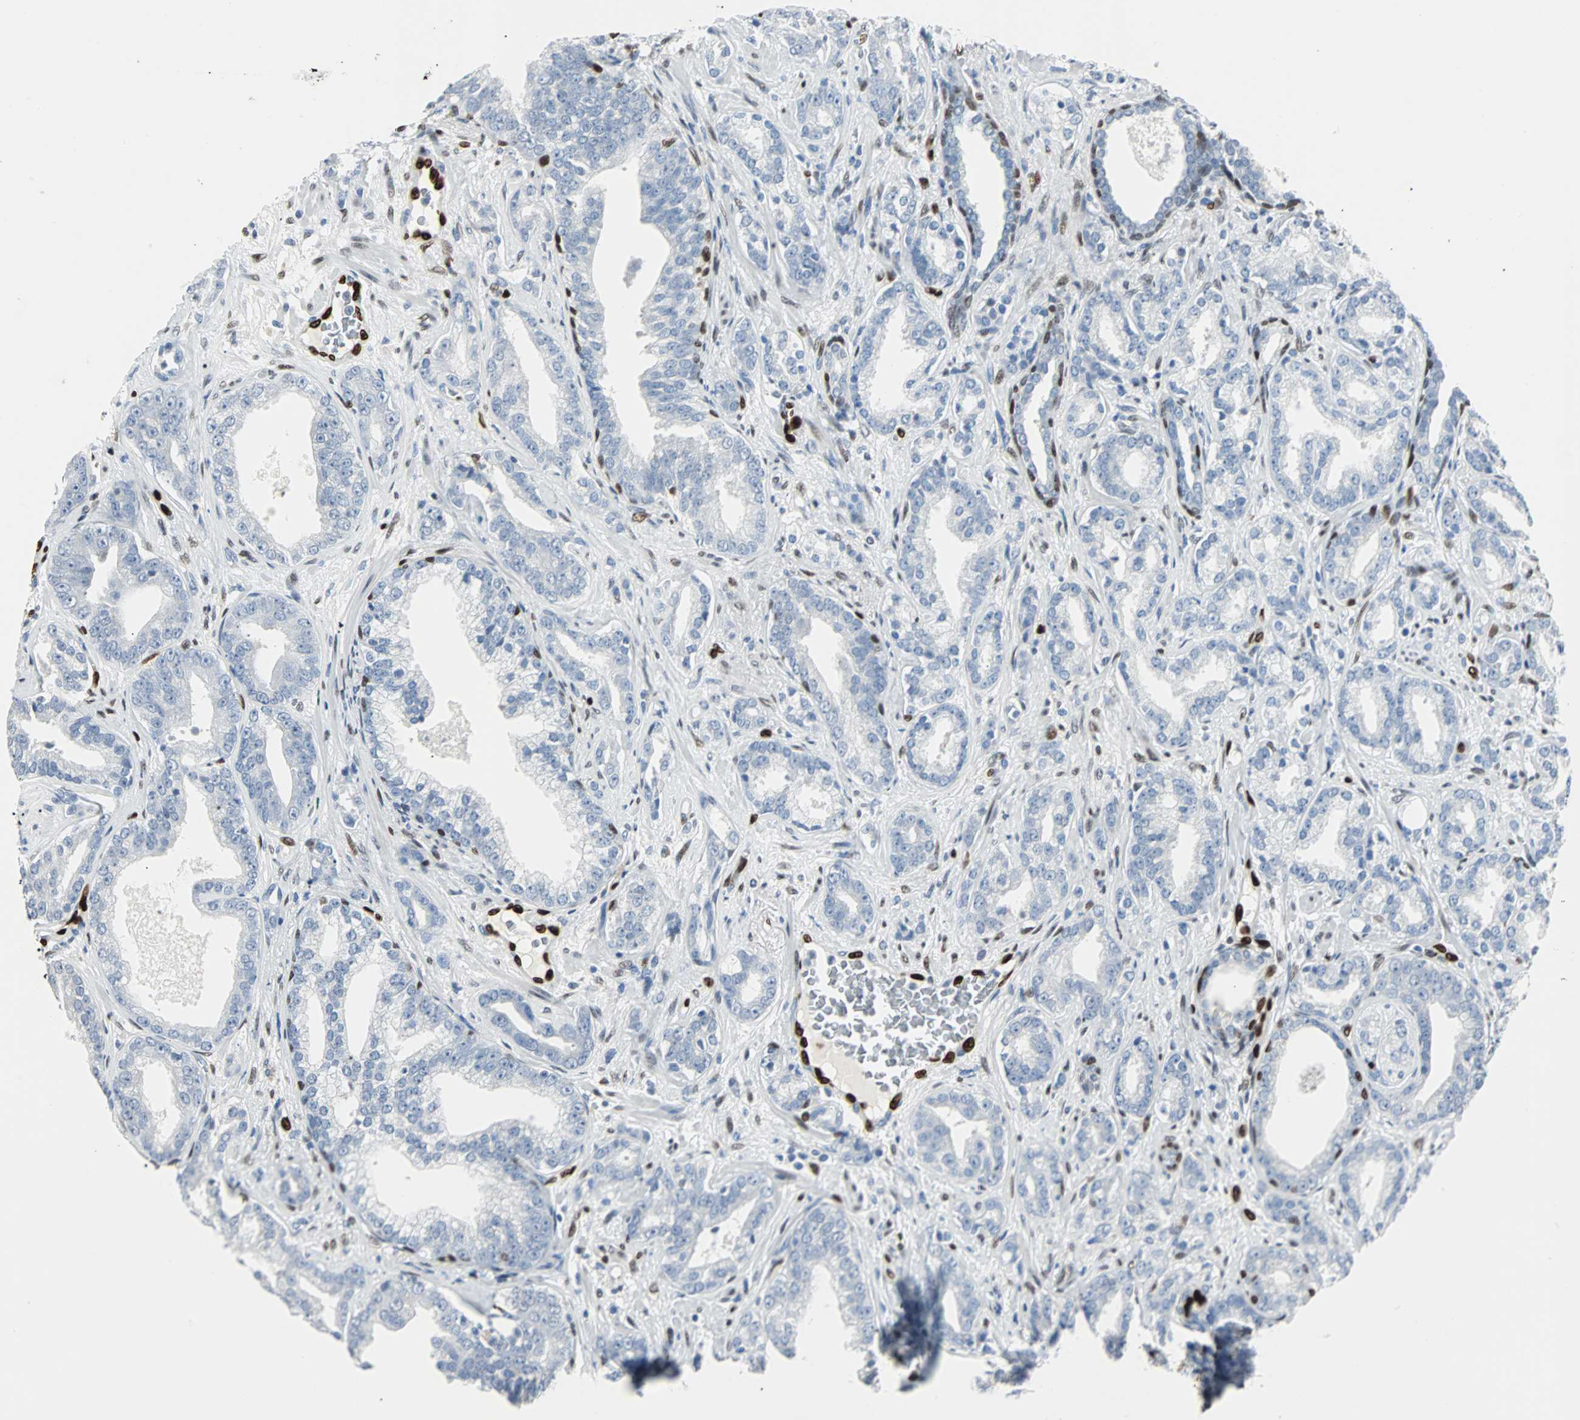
{"staining": {"intensity": "negative", "quantity": "none", "location": "none"}, "tissue": "prostate cancer", "cell_type": "Tumor cells", "image_type": "cancer", "snomed": [{"axis": "morphology", "description": "Adenocarcinoma, Low grade"}, {"axis": "topography", "description": "Prostate"}], "caption": "Immunohistochemistry (IHC) histopathology image of human prostate low-grade adenocarcinoma stained for a protein (brown), which exhibits no staining in tumor cells.", "gene": "IL33", "patient": {"sex": "male", "age": 63}}